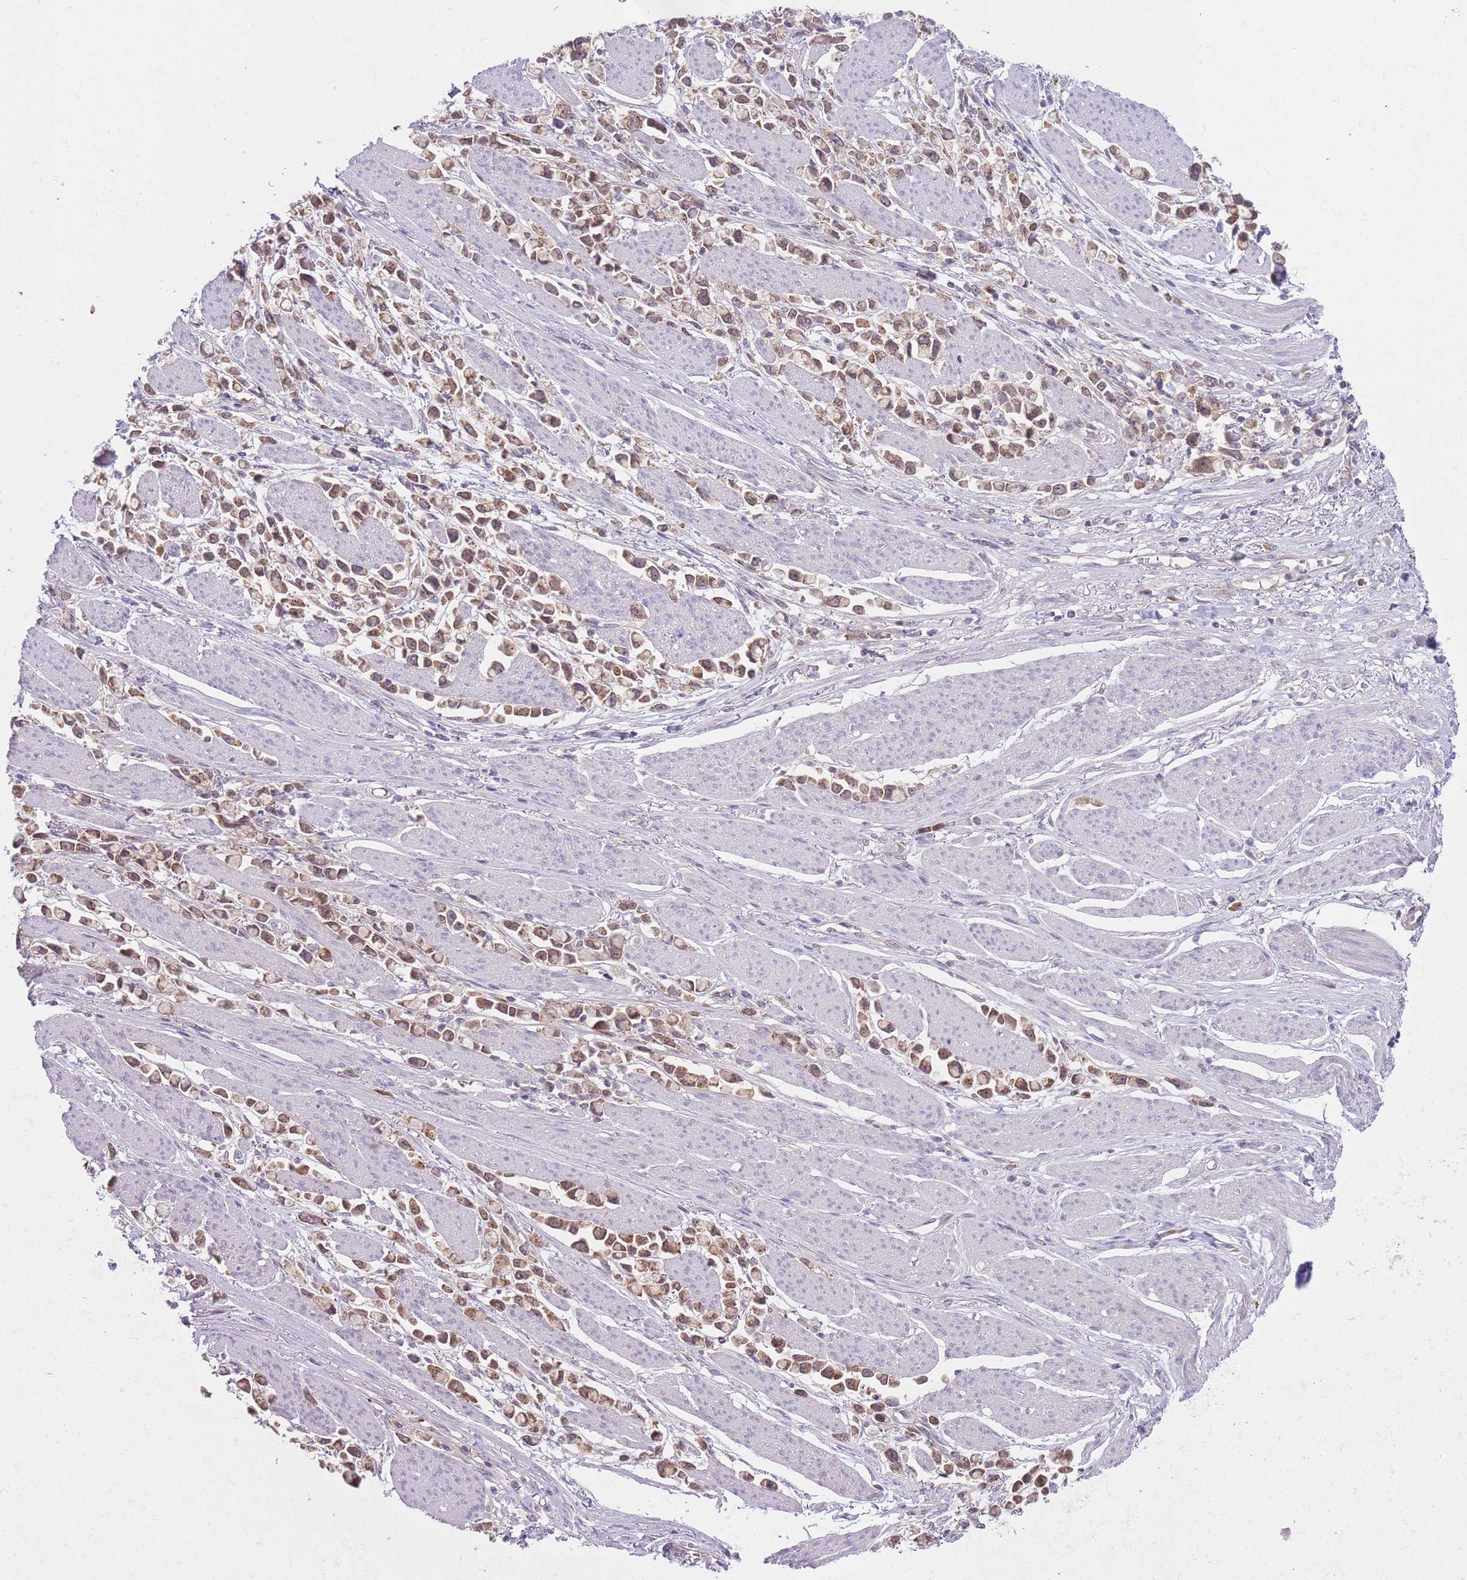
{"staining": {"intensity": "moderate", "quantity": ">75%", "location": "cytoplasmic/membranous,nuclear"}, "tissue": "stomach cancer", "cell_type": "Tumor cells", "image_type": "cancer", "snomed": [{"axis": "morphology", "description": "Adenocarcinoma, NOS"}, {"axis": "topography", "description": "Stomach"}], "caption": "A micrograph of human adenocarcinoma (stomach) stained for a protein shows moderate cytoplasmic/membranous and nuclear brown staining in tumor cells. The protein is shown in brown color, while the nuclei are stained blue.", "gene": "COPE", "patient": {"sex": "female", "age": 81}}